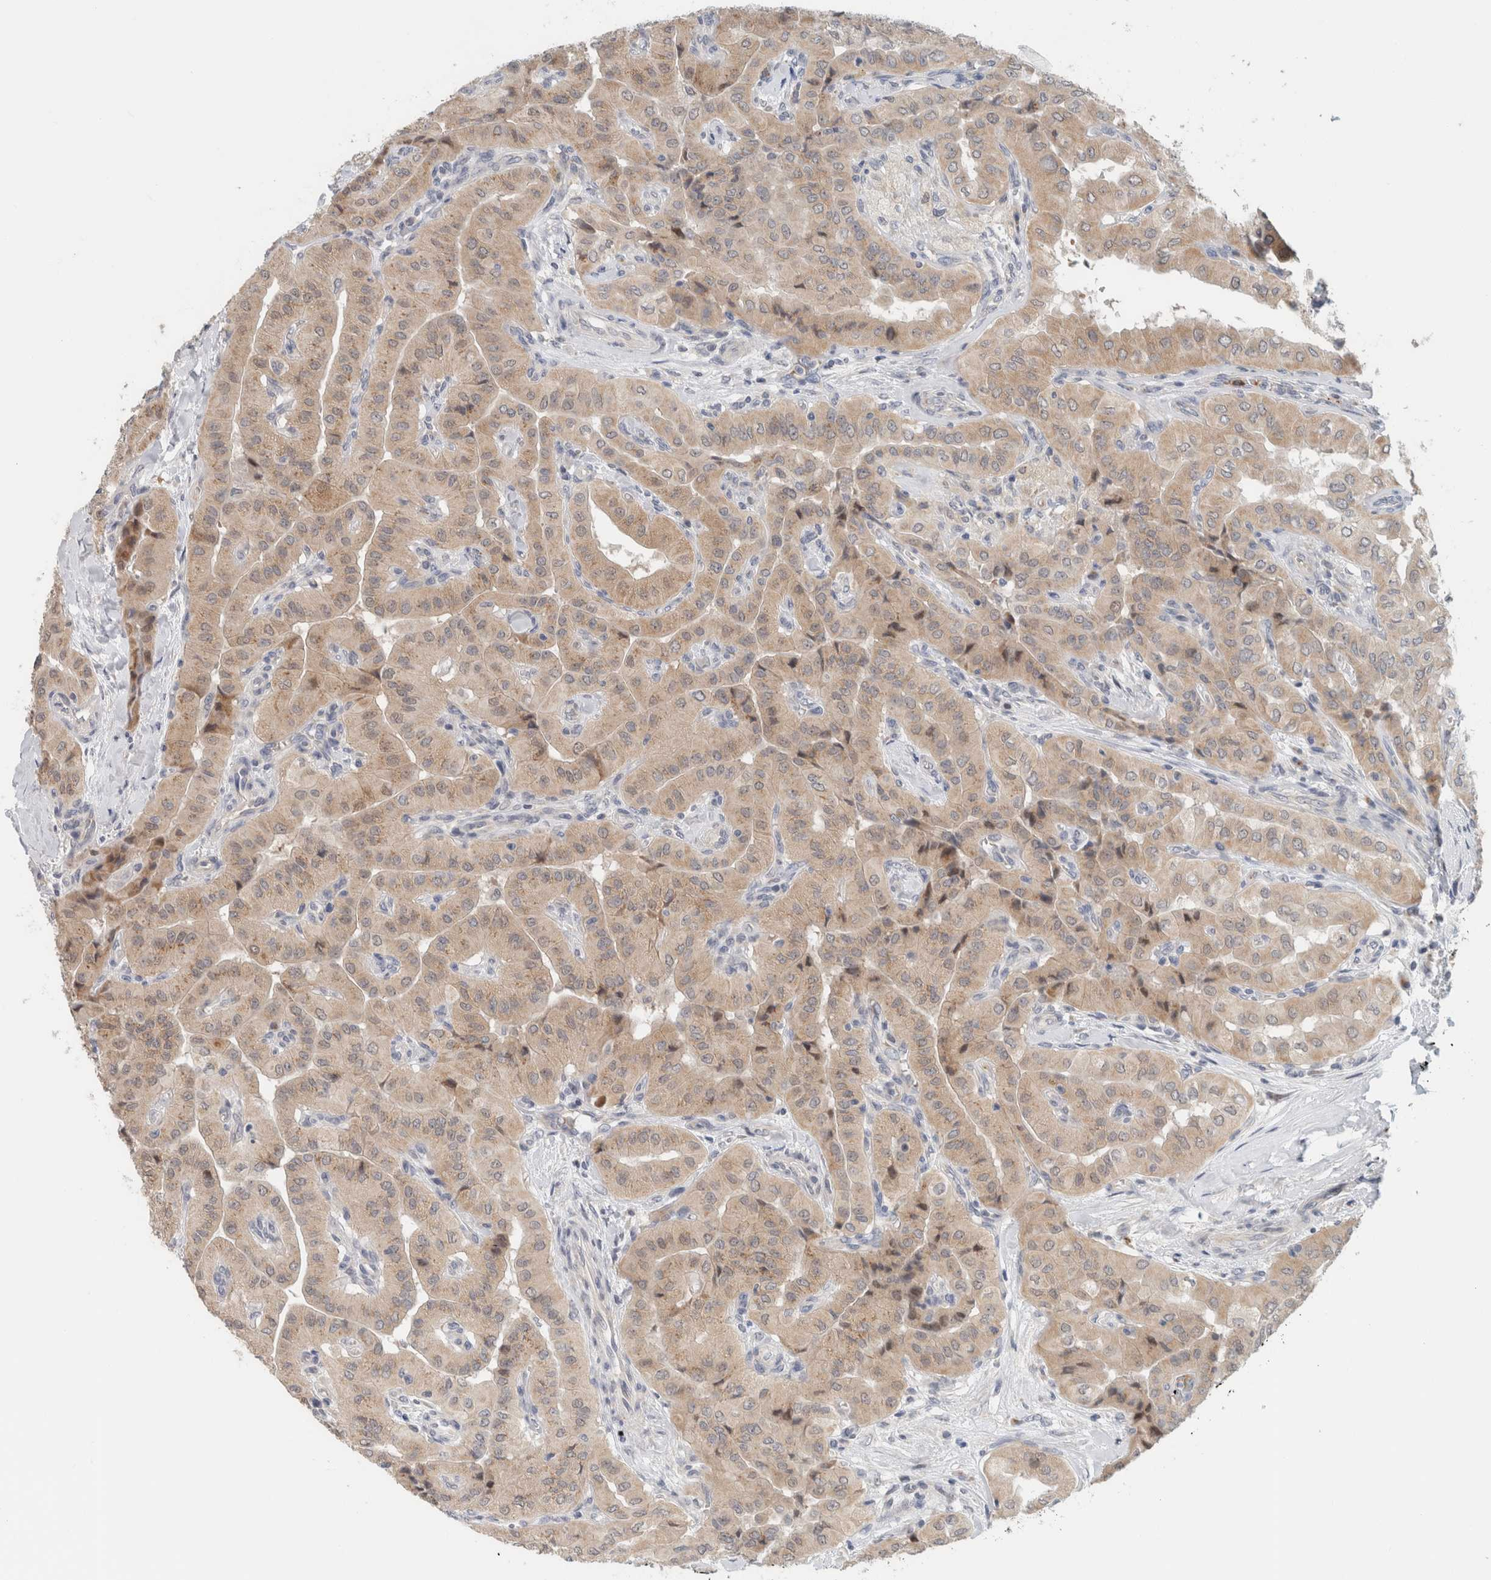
{"staining": {"intensity": "weak", "quantity": ">75%", "location": "cytoplasmic/membranous"}, "tissue": "thyroid cancer", "cell_type": "Tumor cells", "image_type": "cancer", "snomed": [{"axis": "morphology", "description": "Papillary adenocarcinoma, NOS"}, {"axis": "topography", "description": "Thyroid gland"}], "caption": "Human thyroid cancer (papillary adenocarcinoma) stained for a protein (brown) shows weak cytoplasmic/membranous positive expression in about >75% of tumor cells.", "gene": "CRAT", "patient": {"sex": "female", "age": 59}}